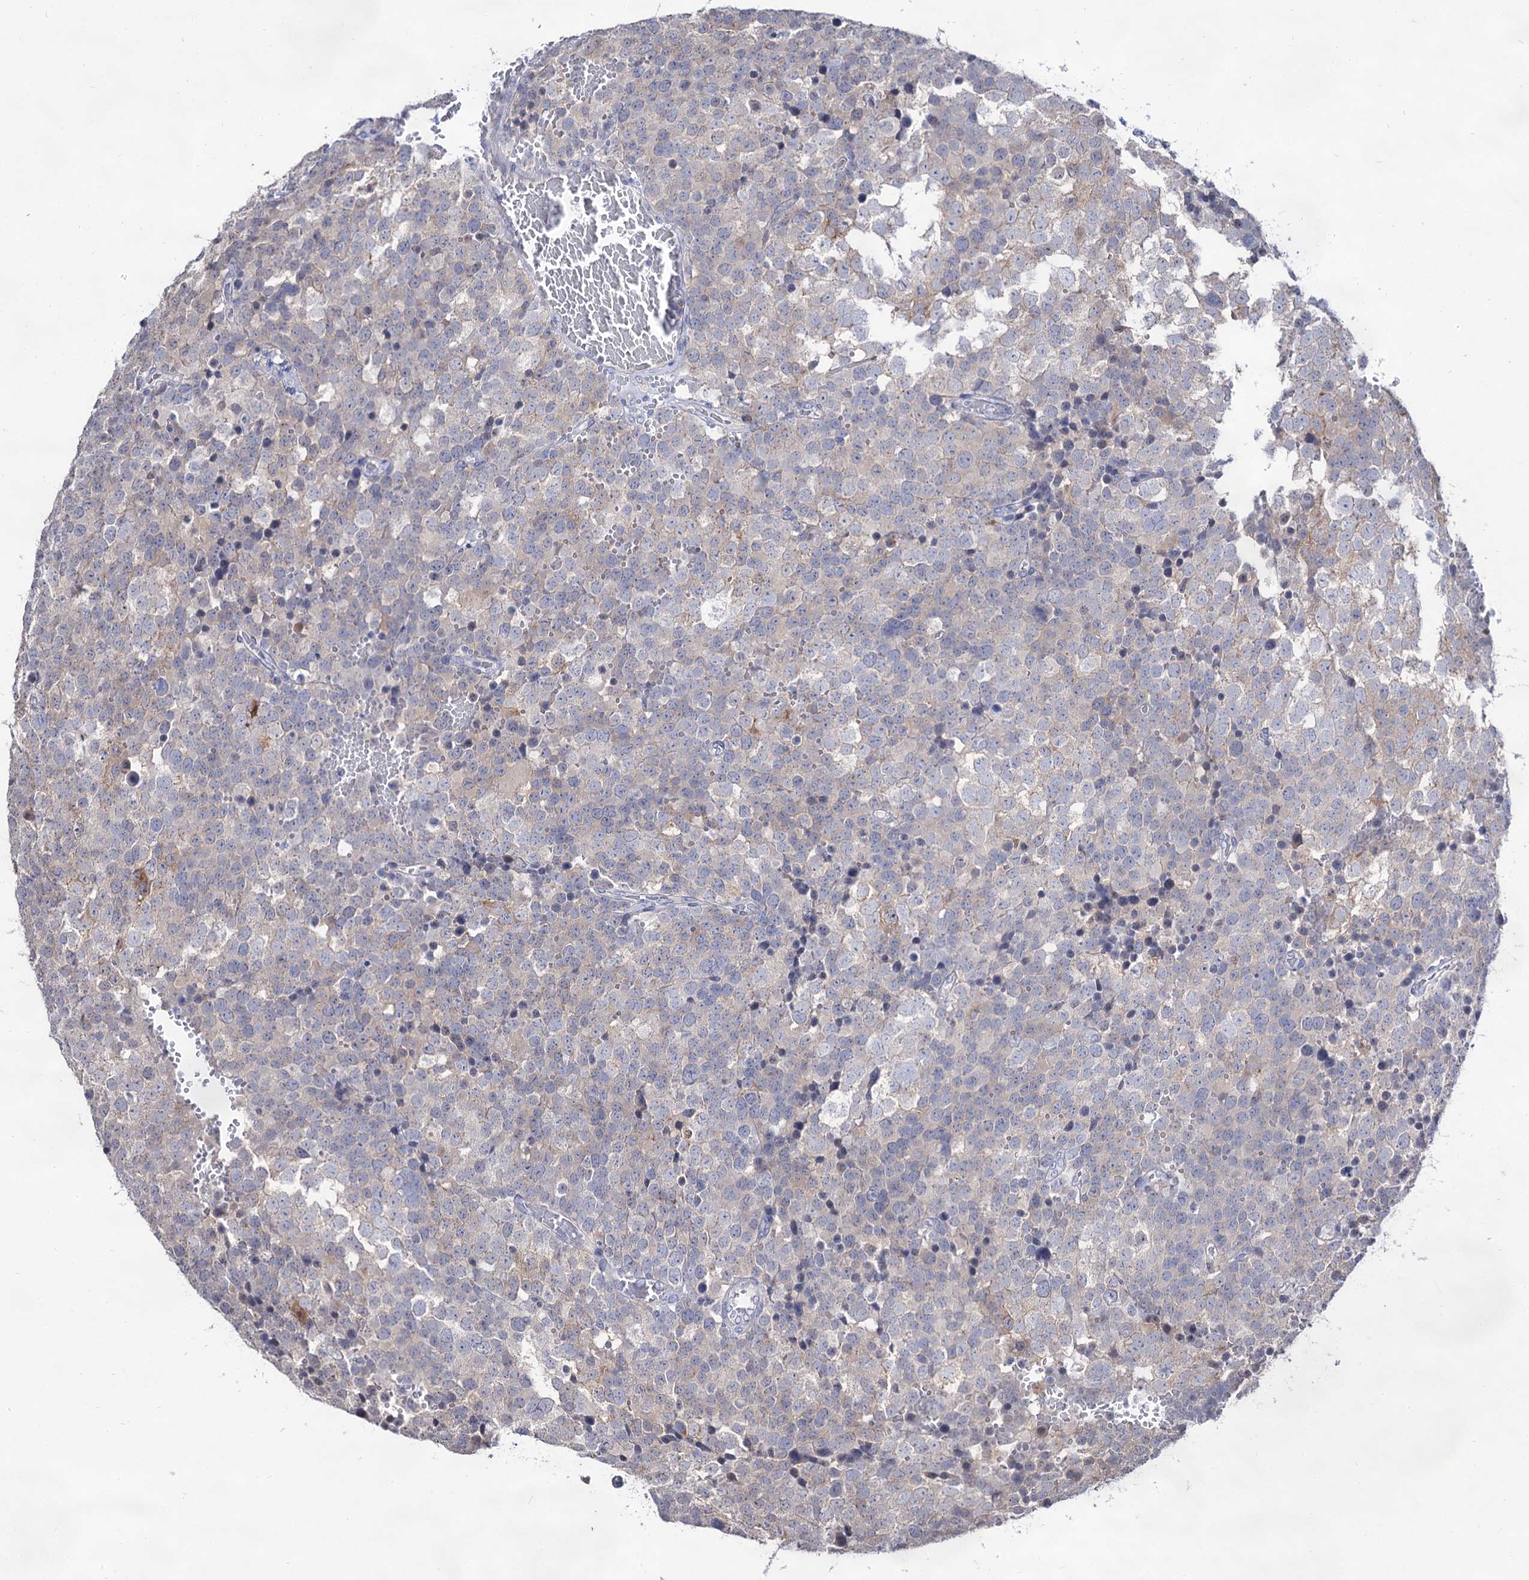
{"staining": {"intensity": "weak", "quantity": "<25%", "location": "cytoplasmic/membranous"}, "tissue": "testis cancer", "cell_type": "Tumor cells", "image_type": "cancer", "snomed": [{"axis": "morphology", "description": "Seminoma, NOS"}, {"axis": "topography", "description": "Testis"}], "caption": "Testis seminoma was stained to show a protein in brown. There is no significant positivity in tumor cells.", "gene": "ARFIP2", "patient": {"sex": "male", "age": 71}}